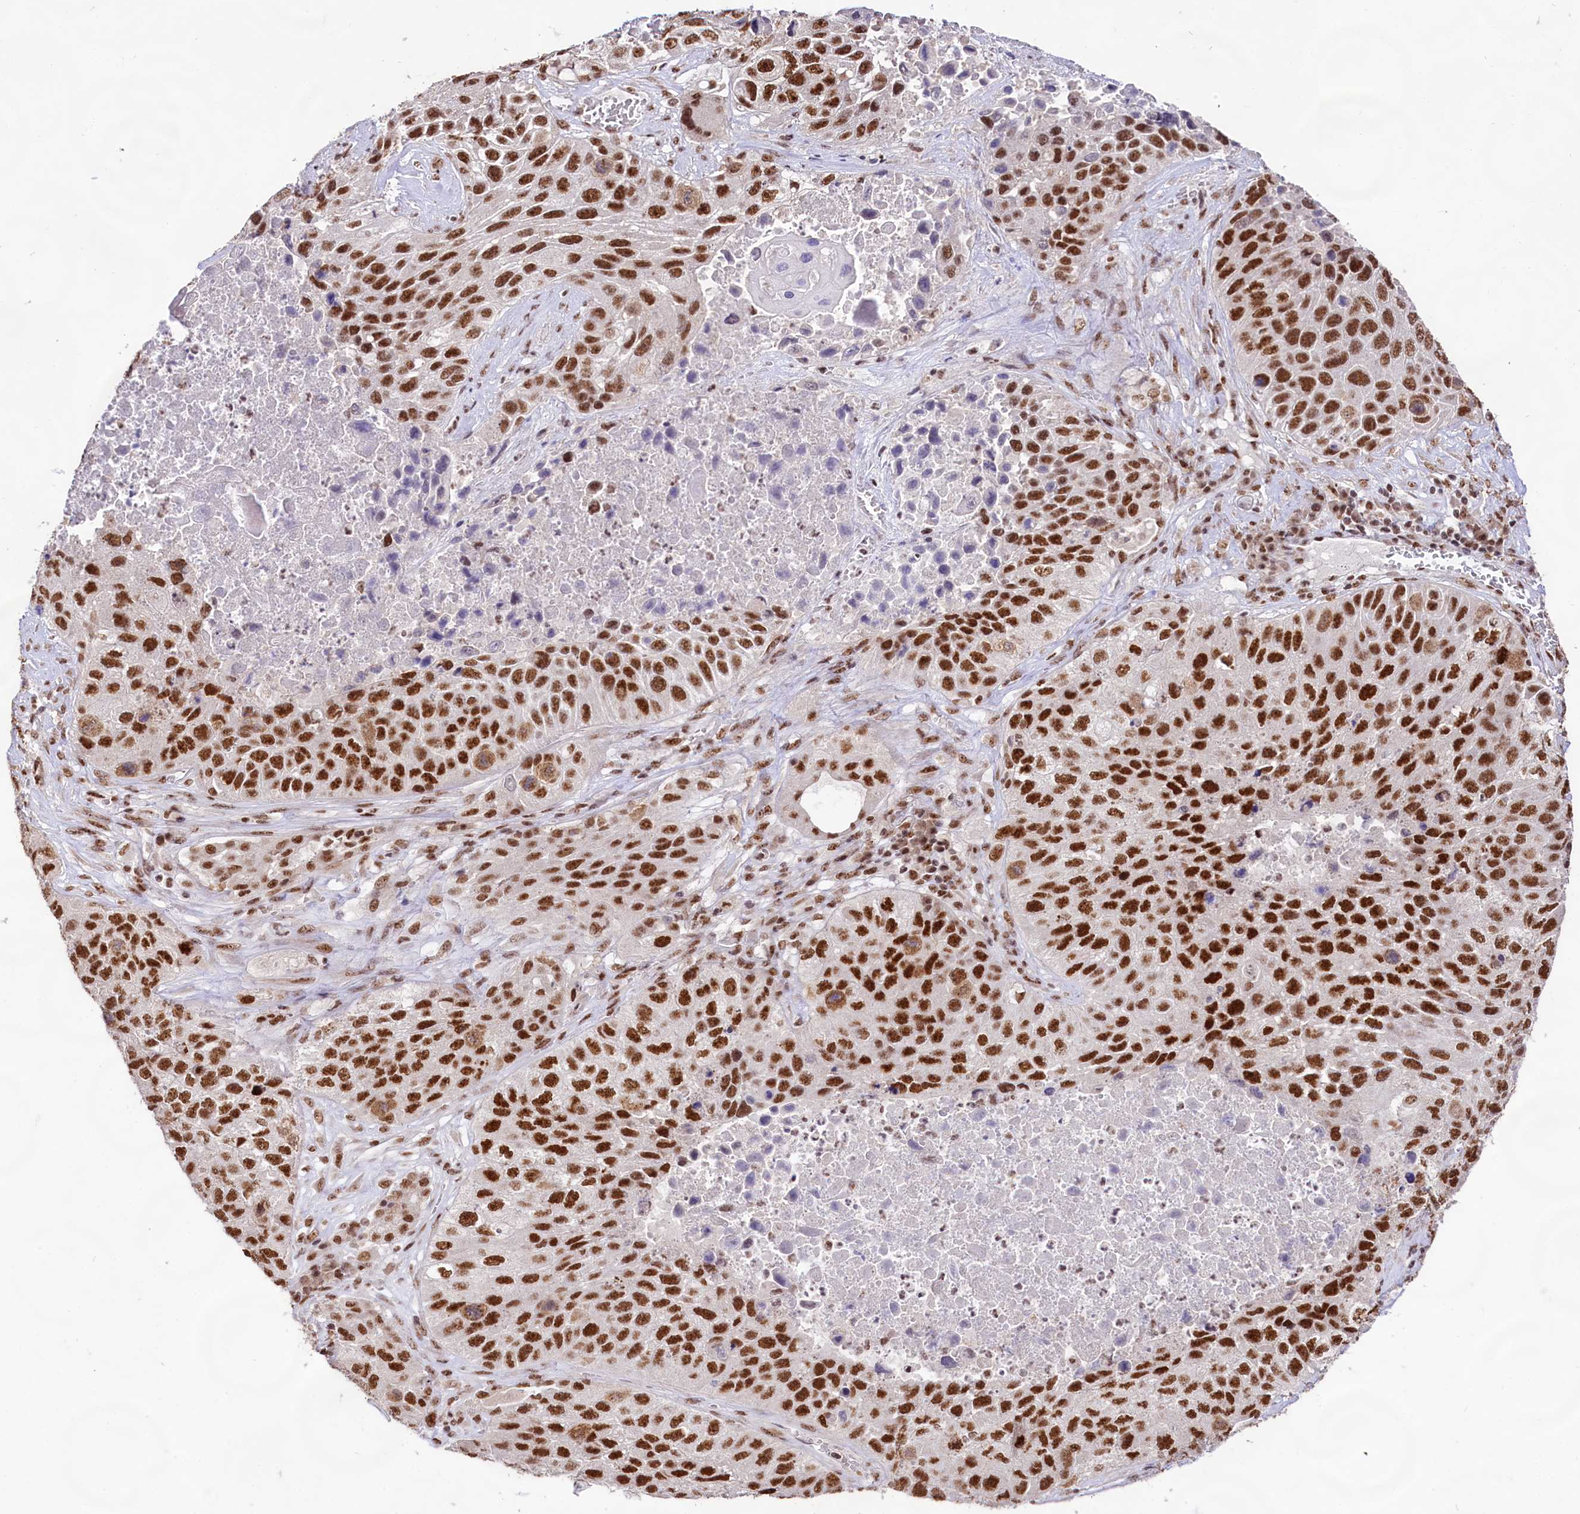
{"staining": {"intensity": "strong", "quantity": ">75%", "location": "nuclear"}, "tissue": "lung cancer", "cell_type": "Tumor cells", "image_type": "cancer", "snomed": [{"axis": "morphology", "description": "Squamous cell carcinoma, NOS"}, {"axis": "topography", "description": "Lung"}], "caption": "High-magnification brightfield microscopy of lung cancer (squamous cell carcinoma) stained with DAB (3,3'-diaminobenzidine) (brown) and counterstained with hematoxylin (blue). tumor cells exhibit strong nuclear positivity is seen in approximately>75% of cells.", "gene": "HIRA", "patient": {"sex": "male", "age": 61}}